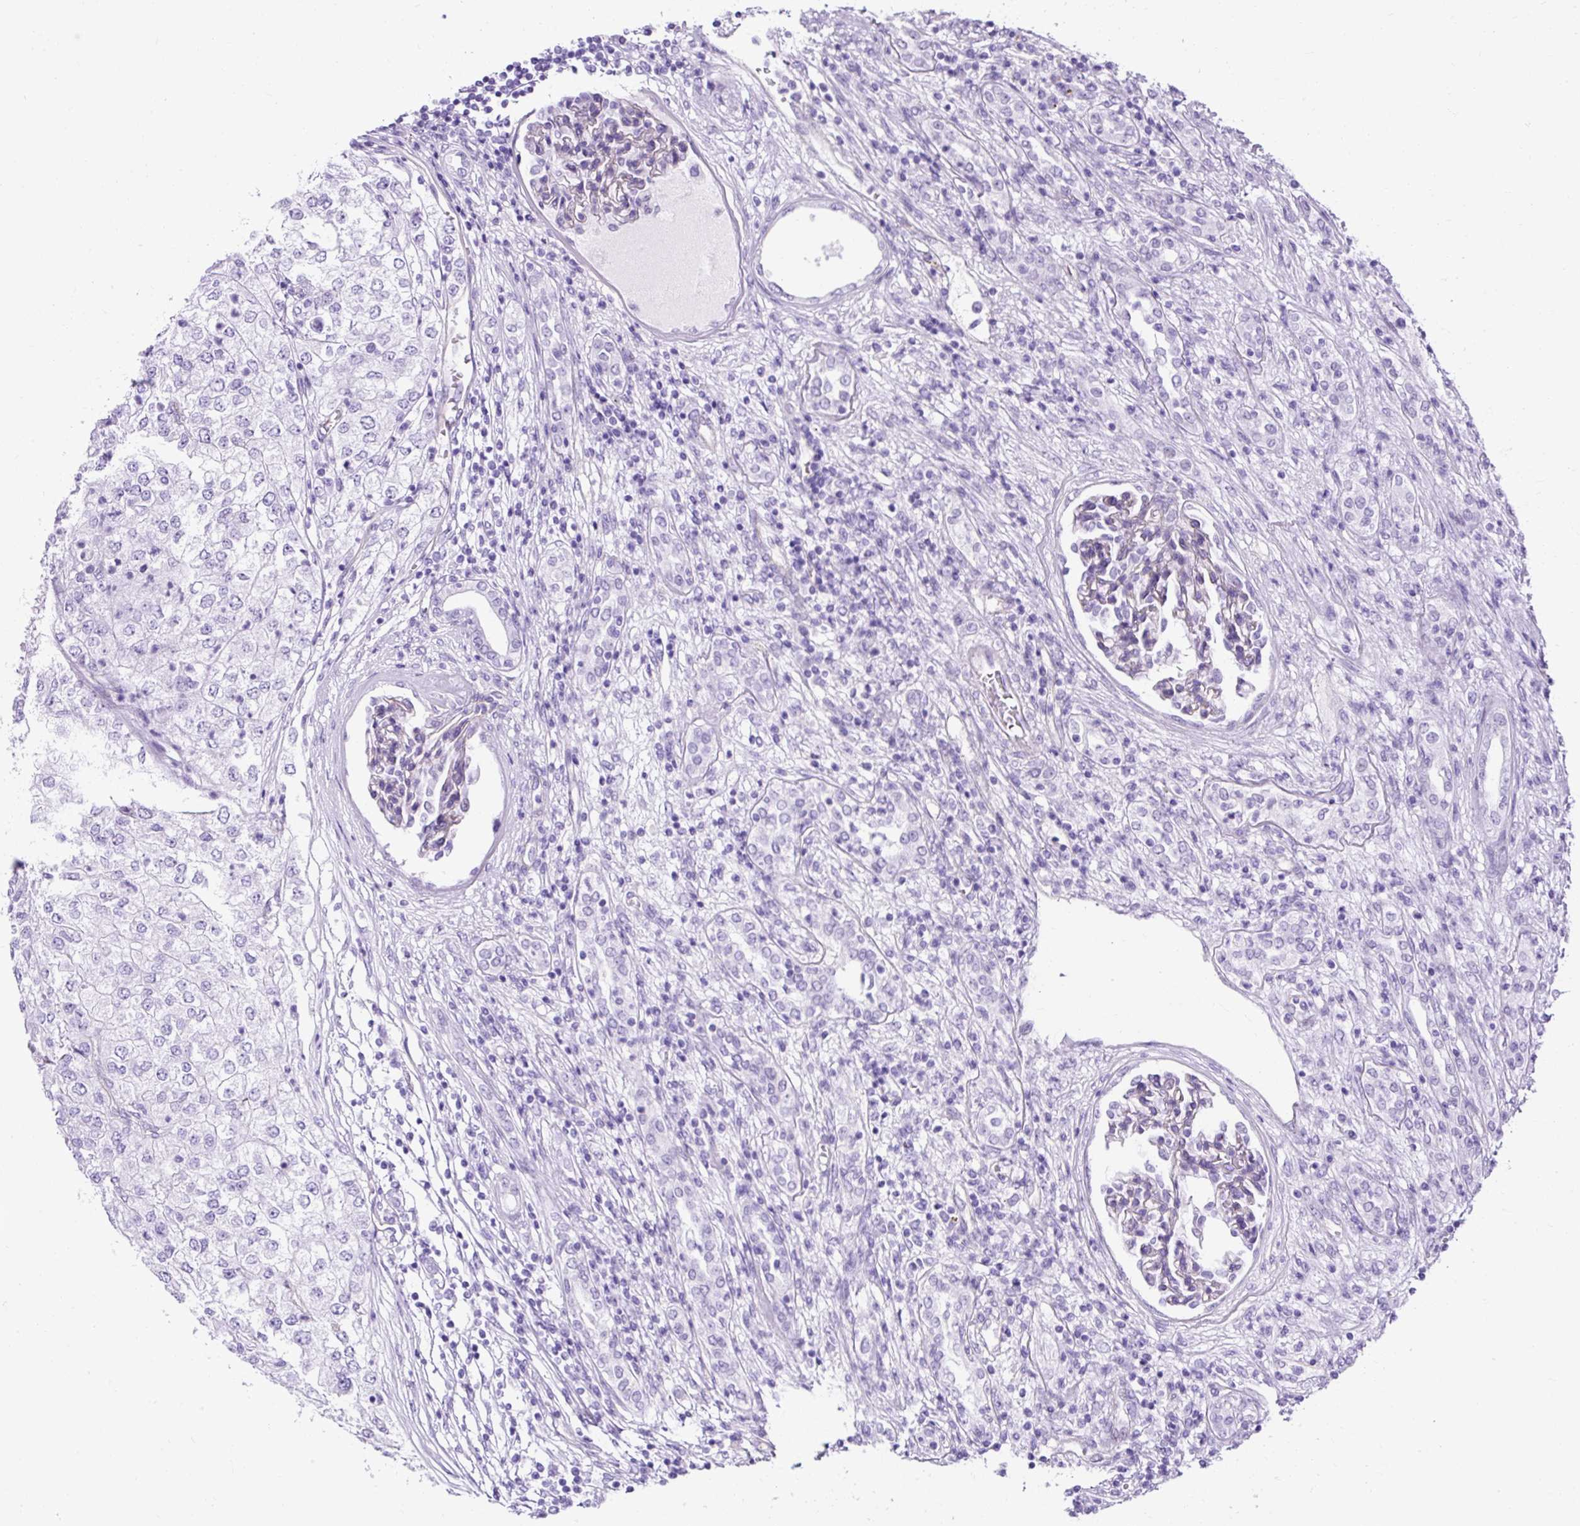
{"staining": {"intensity": "negative", "quantity": "none", "location": "none"}, "tissue": "renal cancer", "cell_type": "Tumor cells", "image_type": "cancer", "snomed": [{"axis": "morphology", "description": "Adenocarcinoma, NOS"}, {"axis": "topography", "description": "Kidney"}], "caption": "Immunohistochemistry of human adenocarcinoma (renal) shows no positivity in tumor cells. The staining is performed using DAB (3,3'-diaminobenzidine) brown chromogen with nuclei counter-stained in using hematoxylin.", "gene": "KRT12", "patient": {"sex": "female", "age": 54}}